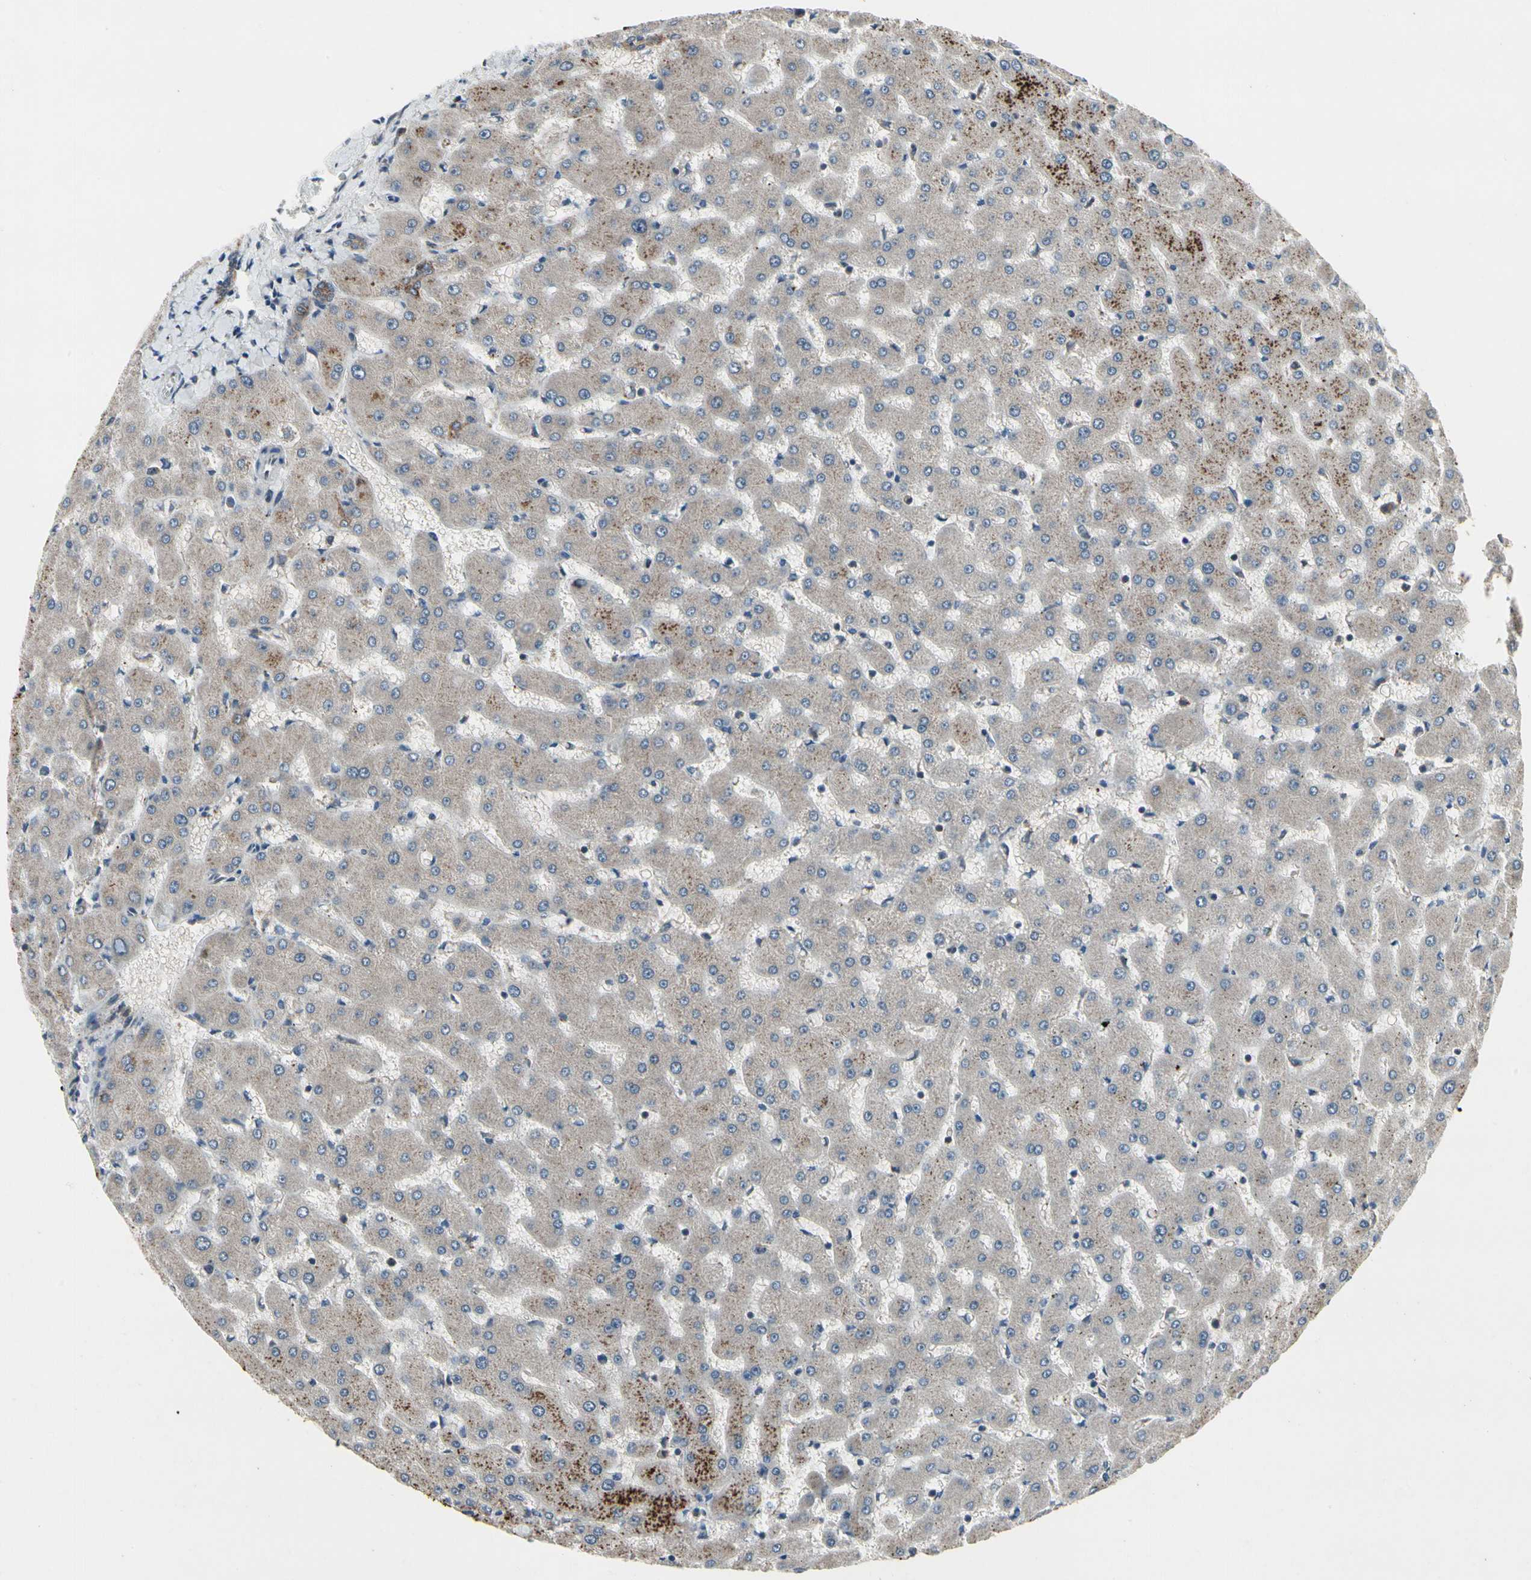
{"staining": {"intensity": "moderate", "quantity": "25%-75%", "location": "cytoplasmic/membranous"}, "tissue": "liver", "cell_type": "Cholangiocytes", "image_type": "normal", "snomed": [{"axis": "morphology", "description": "Normal tissue, NOS"}, {"axis": "topography", "description": "Liver"}], "caption": "High-magnification brightfield microscopy of unremarkable liver stained with DAB (brown) and counterstained with hematoxylin (blue). cholangiocytes exhibit moderate cytoplasmic/membranous expression is identified in approximately25%-75% of cells.", "gene": "NMI", "patient": {"sex": "female", "age": 63}}